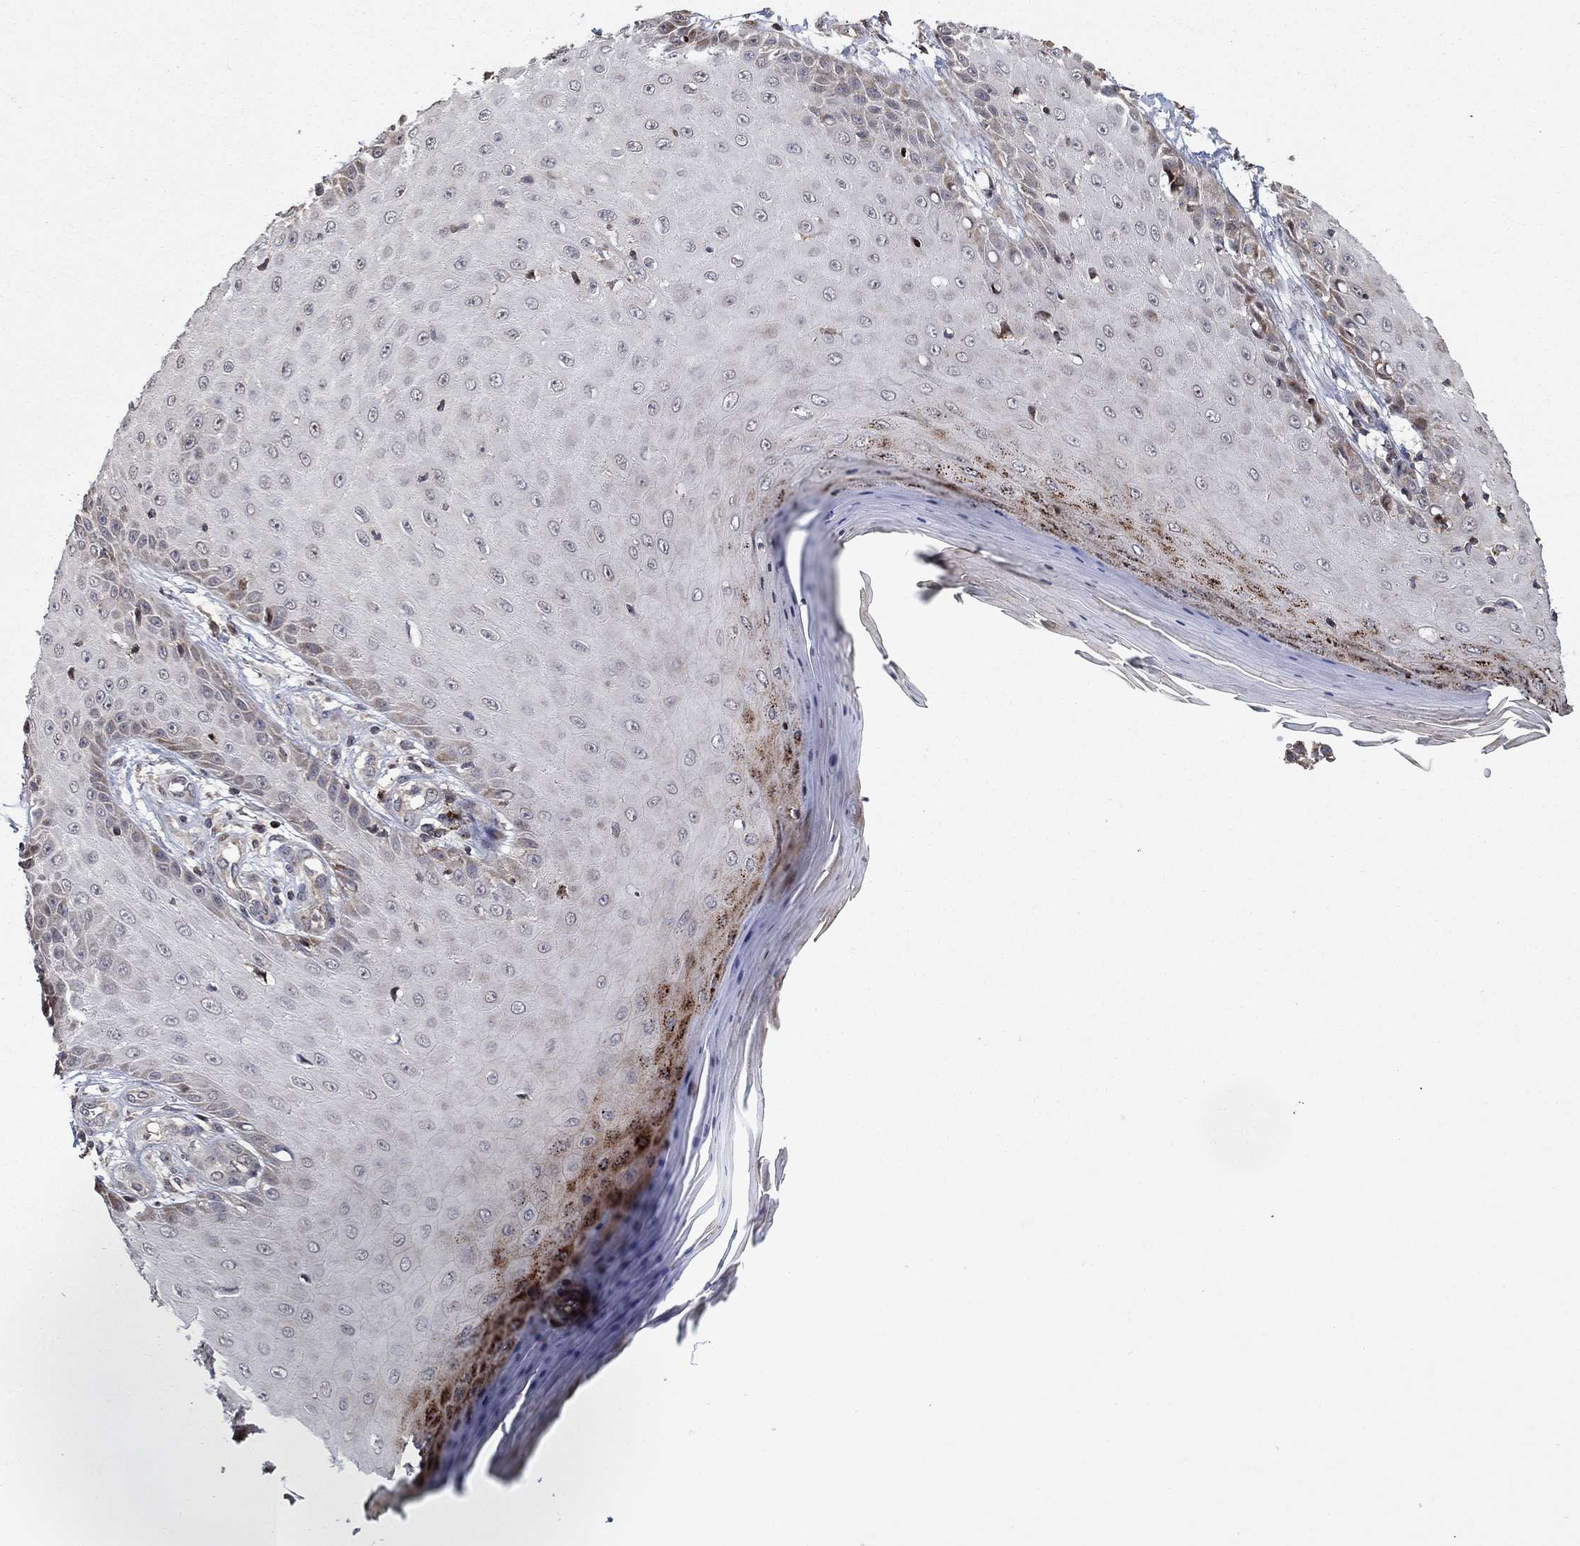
{"staining": {"intensity": "negative", "quantity": "none", "location": "none"}, "tissue": "skin cancer", "cell_type": "Tumor cells", "image_type": "cancer", "snomed": [{"axis": "morphology", "description": "Inflammation, NOS"}, {"axis": "morphology", "description": "Squamous cell carcinoma, NOS"}, {"axis": "topography", "description": "Skin"}], "caption": "IHC of skin cancer (squamous cell carcinoma) shows no staining in tumor cells.", "gene": "LPCAT4", "patient": {"sex": "male", "age": 70}}